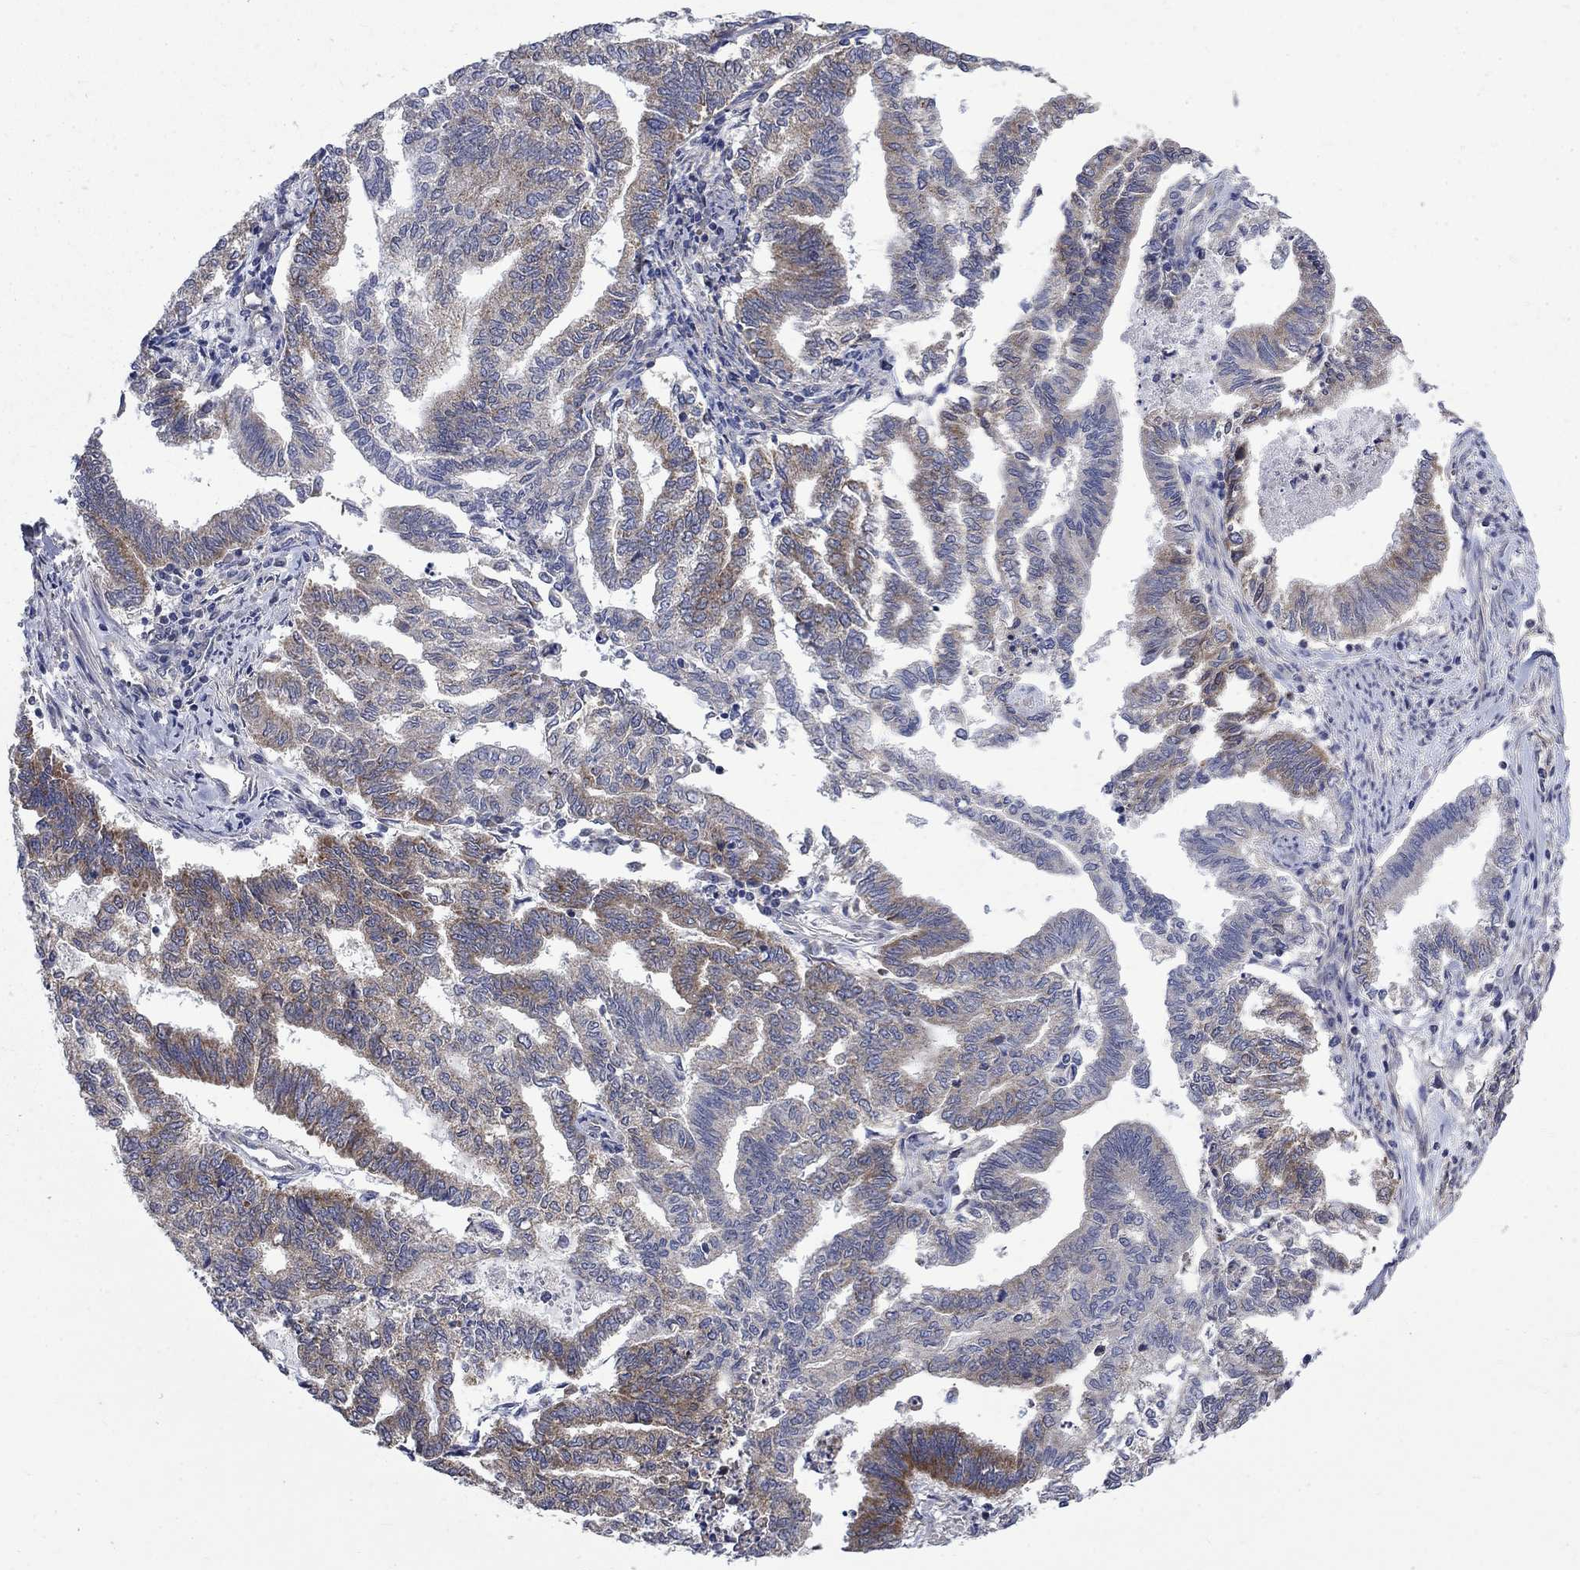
{"staining": {"intensity": "moderate", "quantity": "25%-75%", "location": "cytoplasmic/membranous"}, "tissue": "endometrial cancer", "cell_type": "Tumor cells", "image_type": "cancer", "snomed": [{"axis": "morphology", "description": "Adenocarcinoma, NOS"}, {"axis": "topography", "description": "Endometrium"}], "caption": "Protein expression analysis of human endometrial cancer reveals moderate cytoplasmic/membranous expression in about 25%-75% of tumor cells.", "gene": "HSPA12A", "patient": {"sex": "female", "age": 79}}